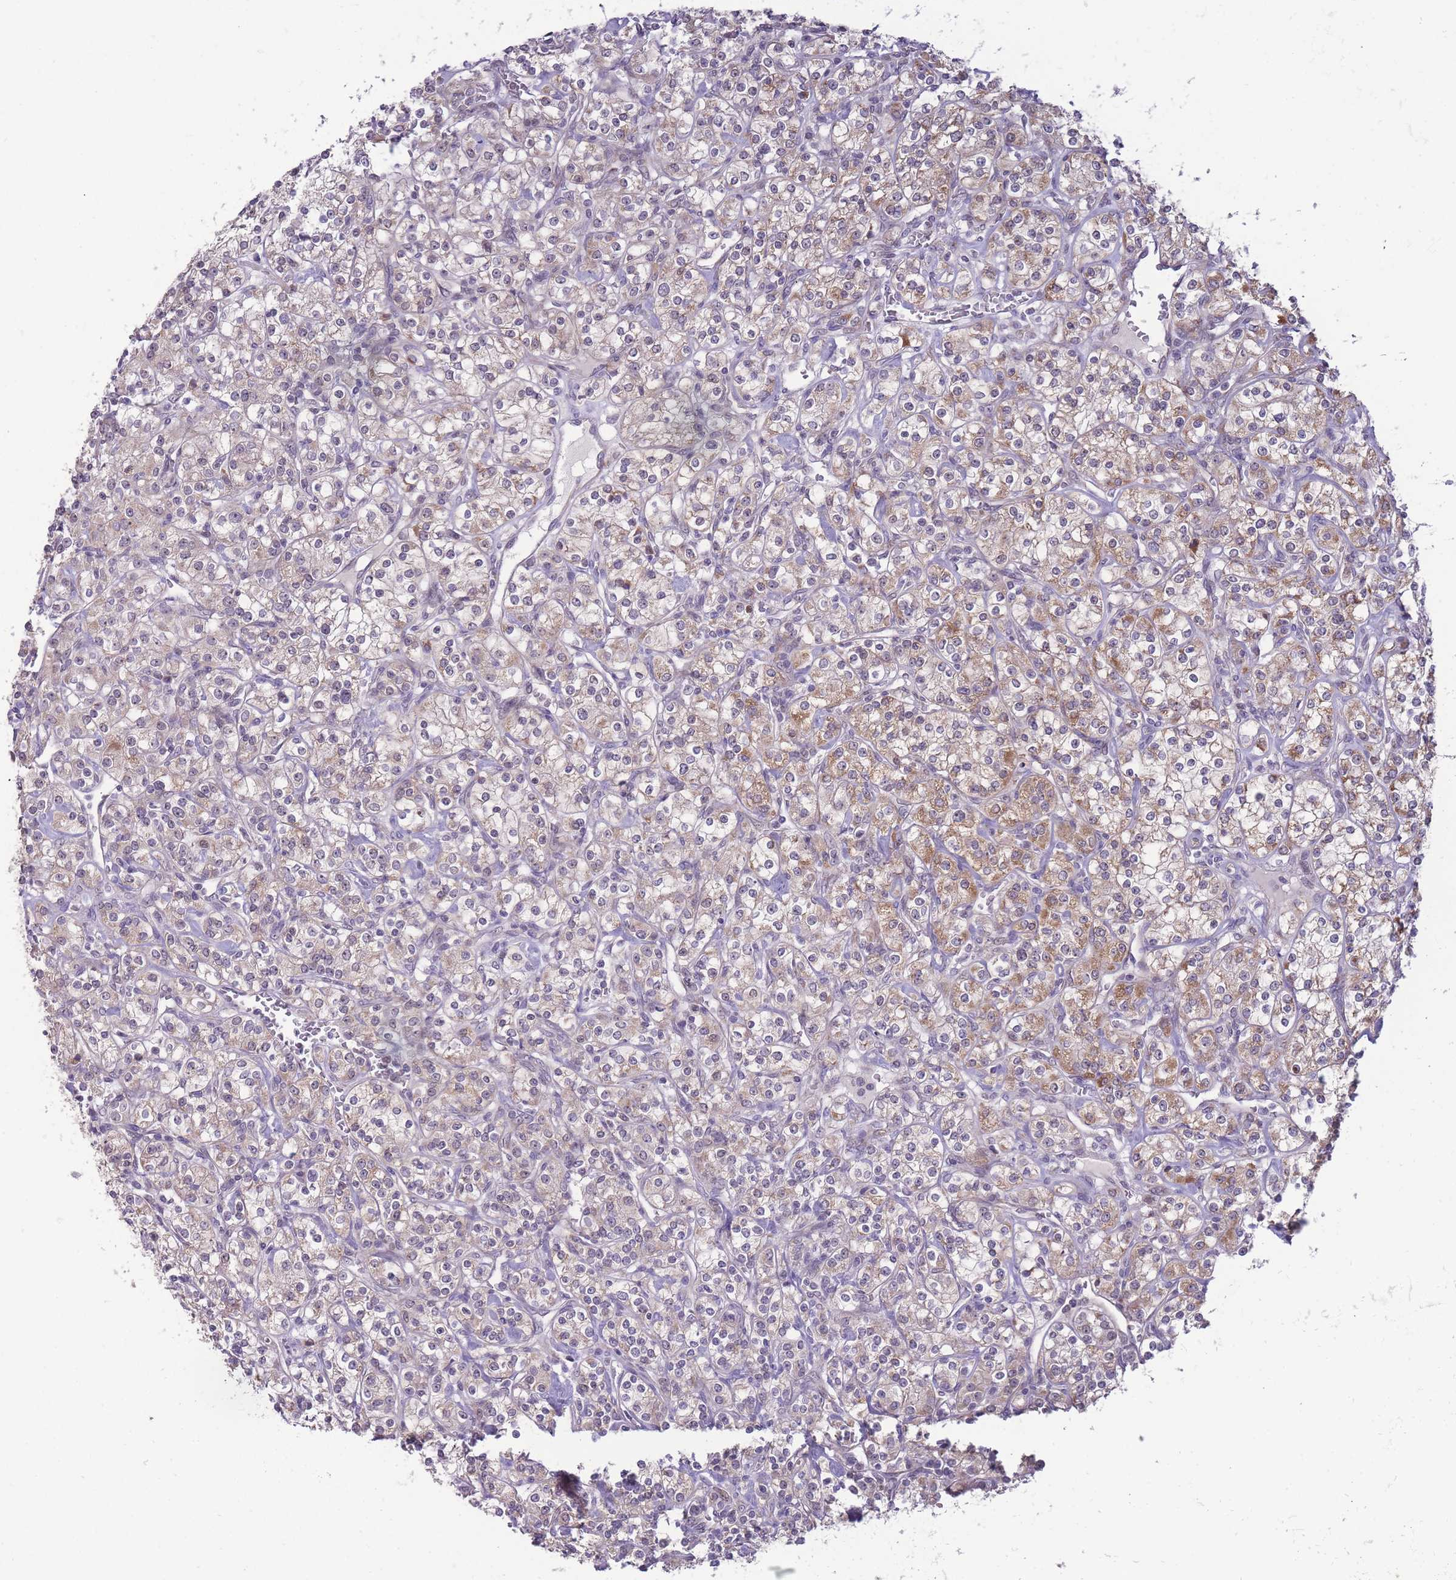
{"staining": {"intensity": "weak", "quantity": "<25%", "location": "cytoplasmic/membranous"}, "tissue": "renal cancer", "cell_type": "Tumor cells", "image_type": "cancer", "snomed": [{"axis": "morphology", "description": "Adenocarcinoma, NOS"}, {"axis": "topography", "description": "Kidney"}], "caption": "Renal cancer (adenocarcinoma) stained for a protein using immunohistochemistry exhibits no expression tumor cells.", "gene": "MCIDAS", "patient": {"sex": "male", "age": 77}}